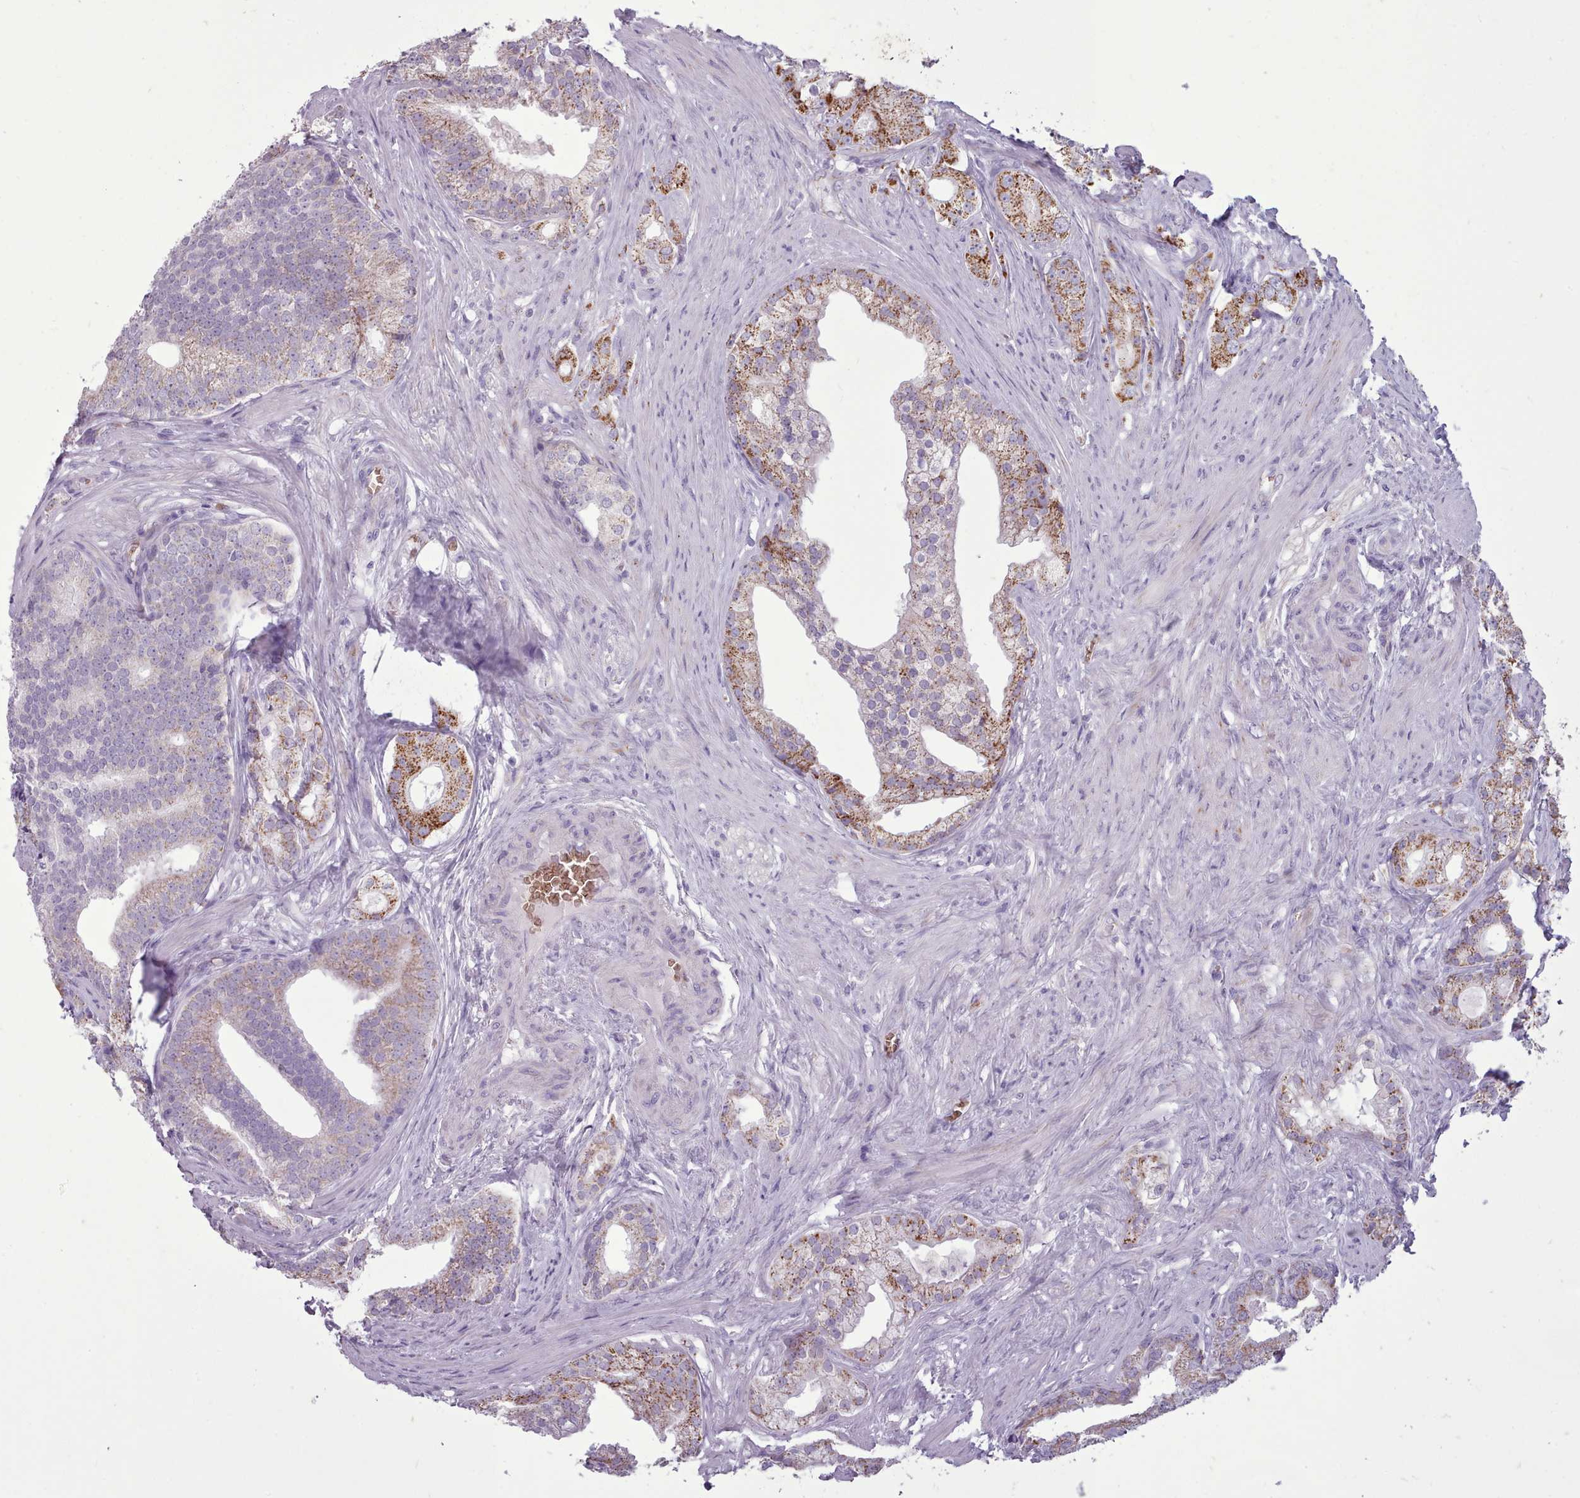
{"staining": {"intensity": "moderate", "quantity": "25%-75%", "location": "cytoplasmic/membranous"}, "tissue": "prostate cancer", "cell_type": "Tumor cells", "image_type": "cancer", "snomed": [{"axis": "morphology", "description": "Adenocarcinoma, Low grade"}, {"axis": "topography", "description": "Prostate"}], "caption": "High-power microscopy captured an immunohistochemistry histopathology image of prostate cancer, revealing moderate cytoplasmic/membranous positivity in about 25%-75% of tumor cells. (DAB IHC, brown staining for protein, blue staining for nuclei).", "gene": "AK4", "patient": {"sex": "male", "age": 71}}